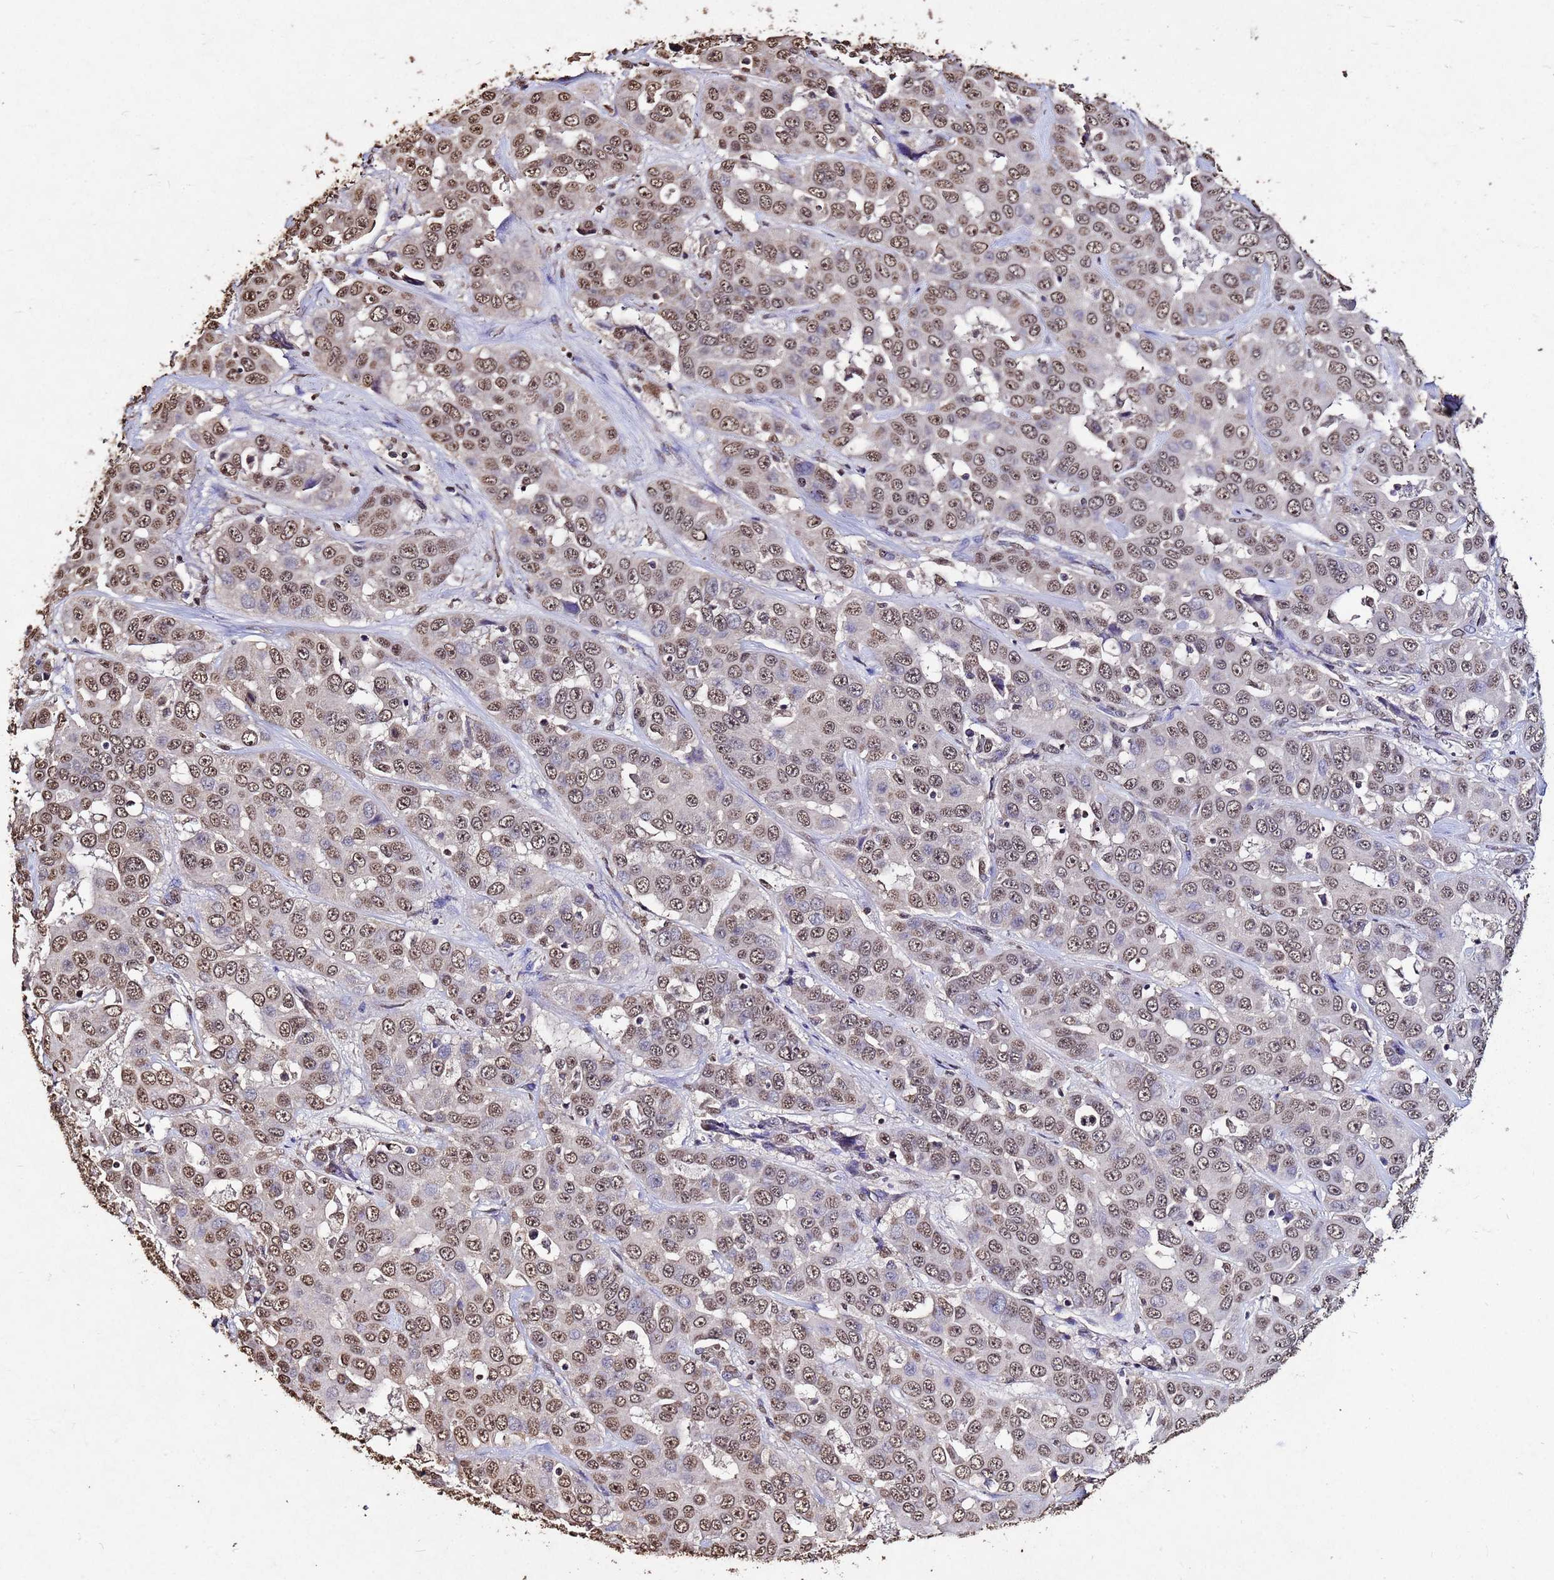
{"staining": {"intensity": "moderate", "quantity": ">75%", "location": "nuclear"}, "tissue": "liver cancer", "cell_type": "Tumor cells", "image_type": "cancer", "snomed": [{"axis": "morphology", "description": "Cholangiocarcinoma"}, {"axis": "topography", "description": "Liver"}], "caption": "This is an image of immunohistochemistry (IHC) staining of liver cancer, which shows moderate expression in the nuclear of tumor cells.", "gene": "MYOCD", "patient": {"sex": "female", "age": 52}}